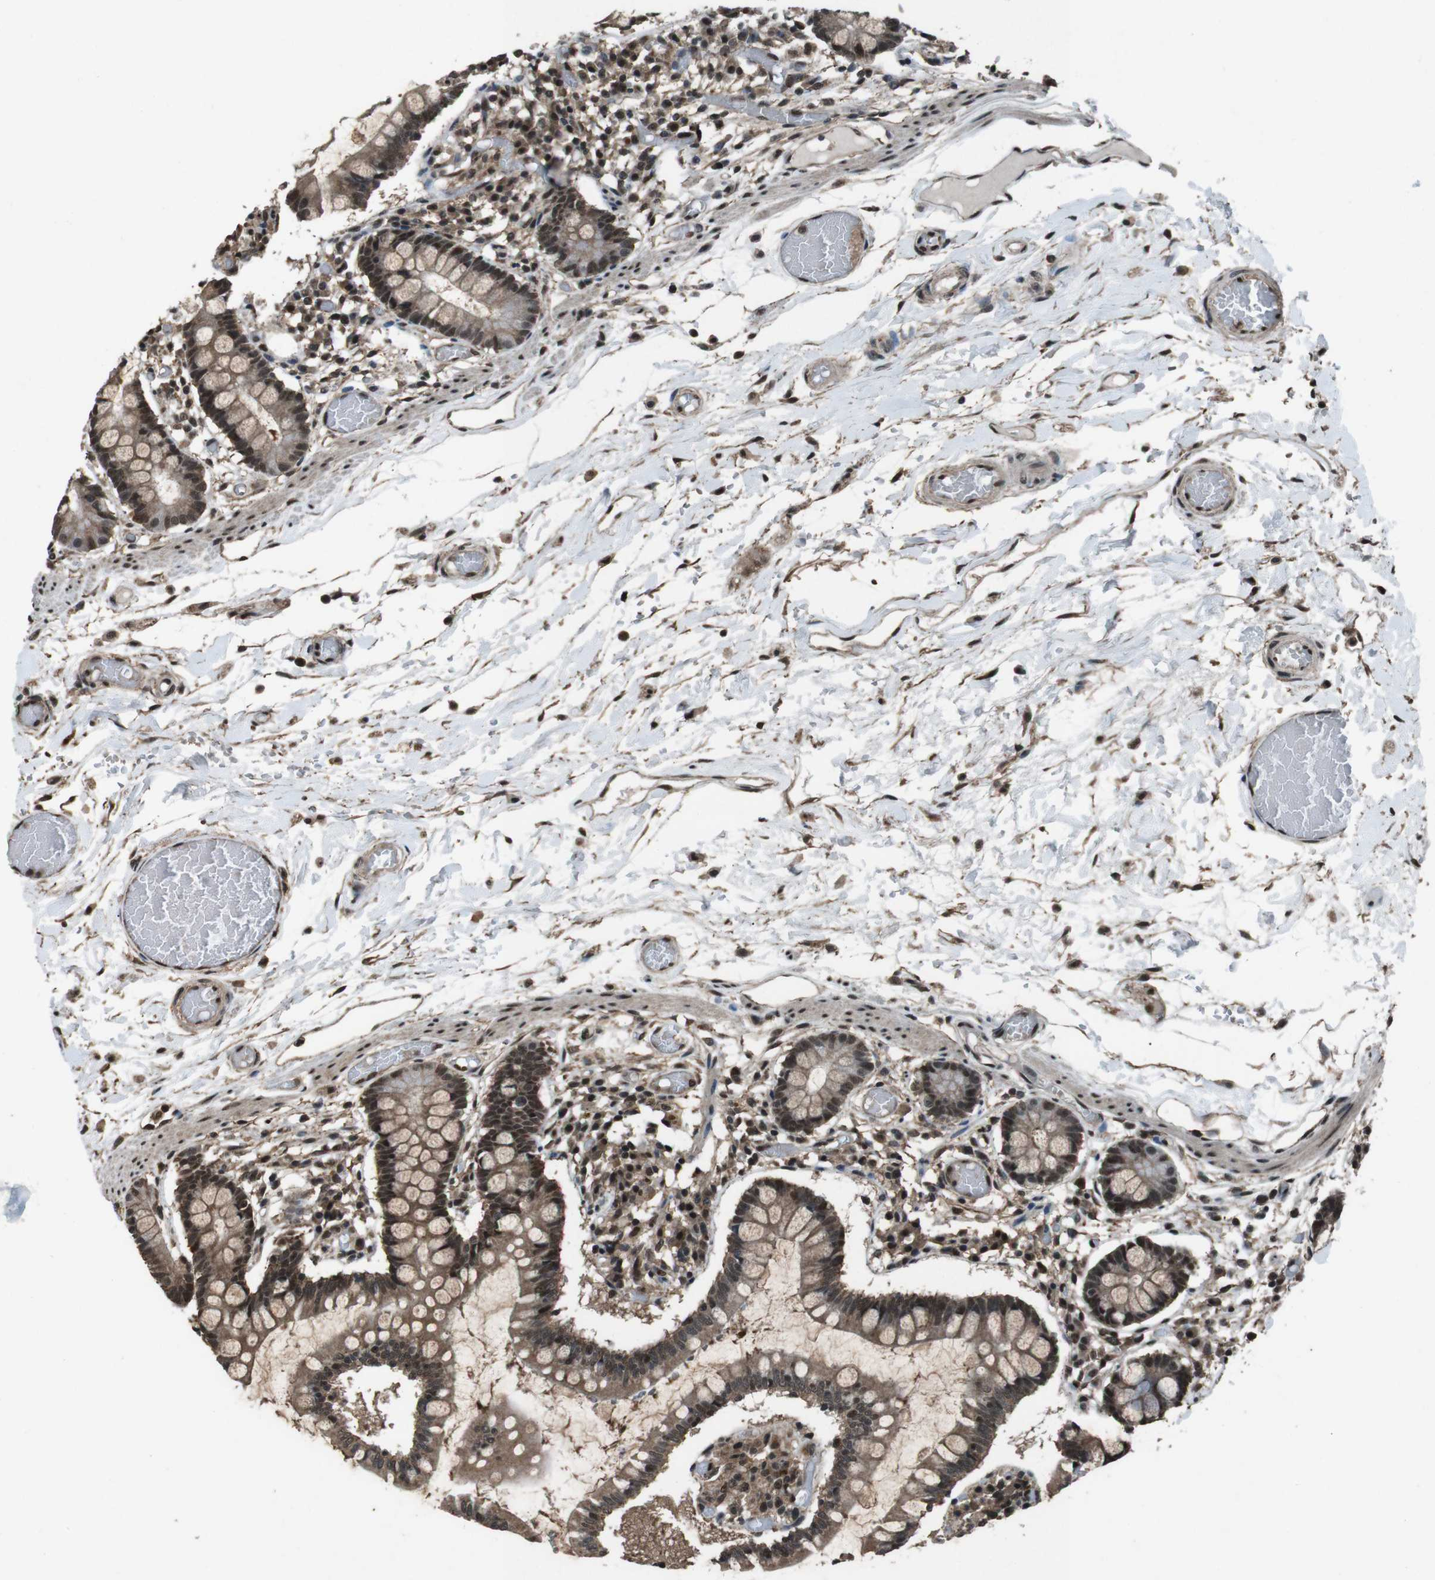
{"staining": {"intensity": "moderate", "quantity": ">75%", "location": "cytoplasmic/membranous,nuclear"}, "tissue": "small intestine", "cell_type": "Glandular cells", "image_type": "normal", "snomed": [{"axis": "morphology", "description": "Normal tissue, NOS"}, {"axis": "topography", "description": "Small intestine"}], "caption": "IHC of normal human small intestine exhibits medium levels of moderate cytoplasmic/membranous,nuclear positivity in approximately >75% of glandular cells.", "gene": "NR4A2", "patient": {"sex": "female", "age": 61}}